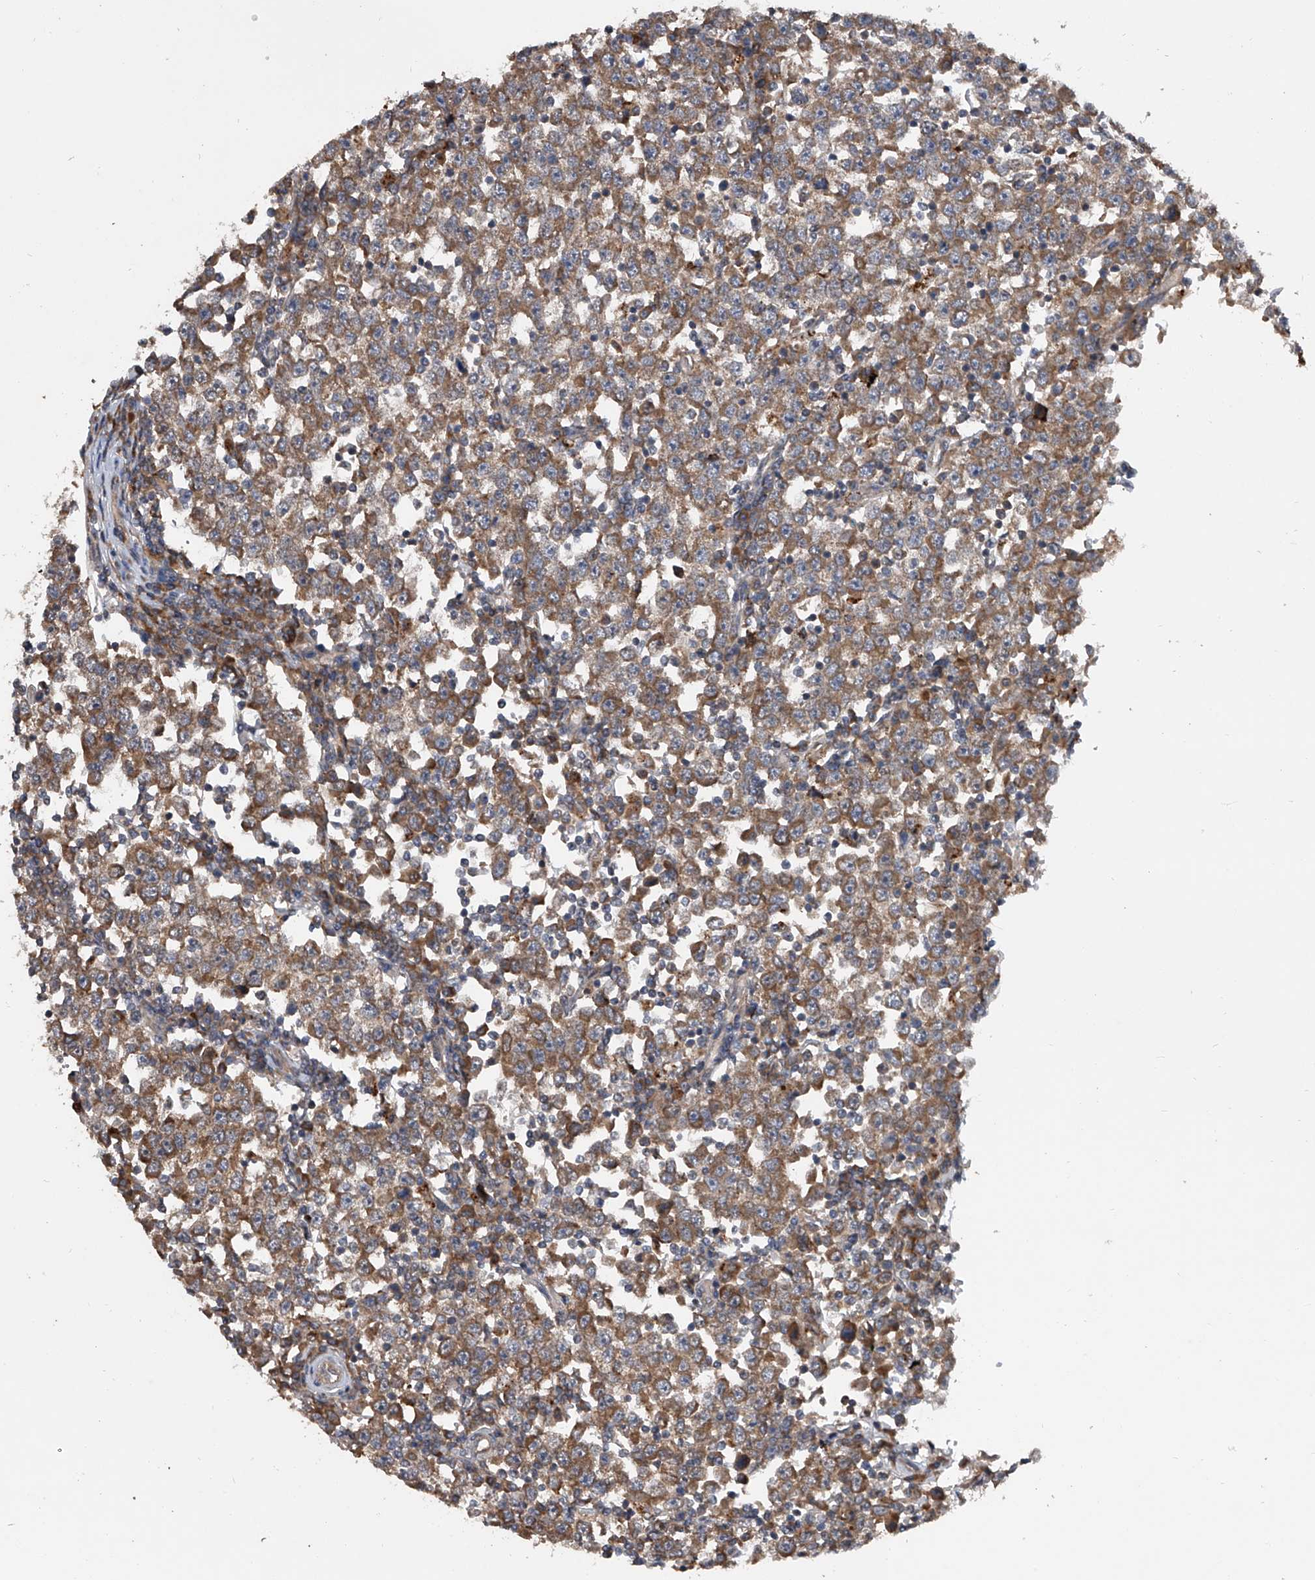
{"staining": {"intensity": "moderate", "quantity": ">75%", "location": "cytoplasmic/membranous"}, "tissue": "testis cancer", "cell_type": "Tumor cells", "image_type": "cancer", "snomed": [{"axis": "morphology", "description": "Seminoma, NOS"}, {"axis": "topography", "description": "Testis"}], "caption": "Immunohistochemistry (IHC) micrograph of seminoma (testis) stained for a protein (brown), which reveals medium levels of moderate cytoplasmic/membranous positivity in approximately >75% of tumor cells.", "gene": "GEMIN8", "patient": {"sex": "male", "age": 65}}